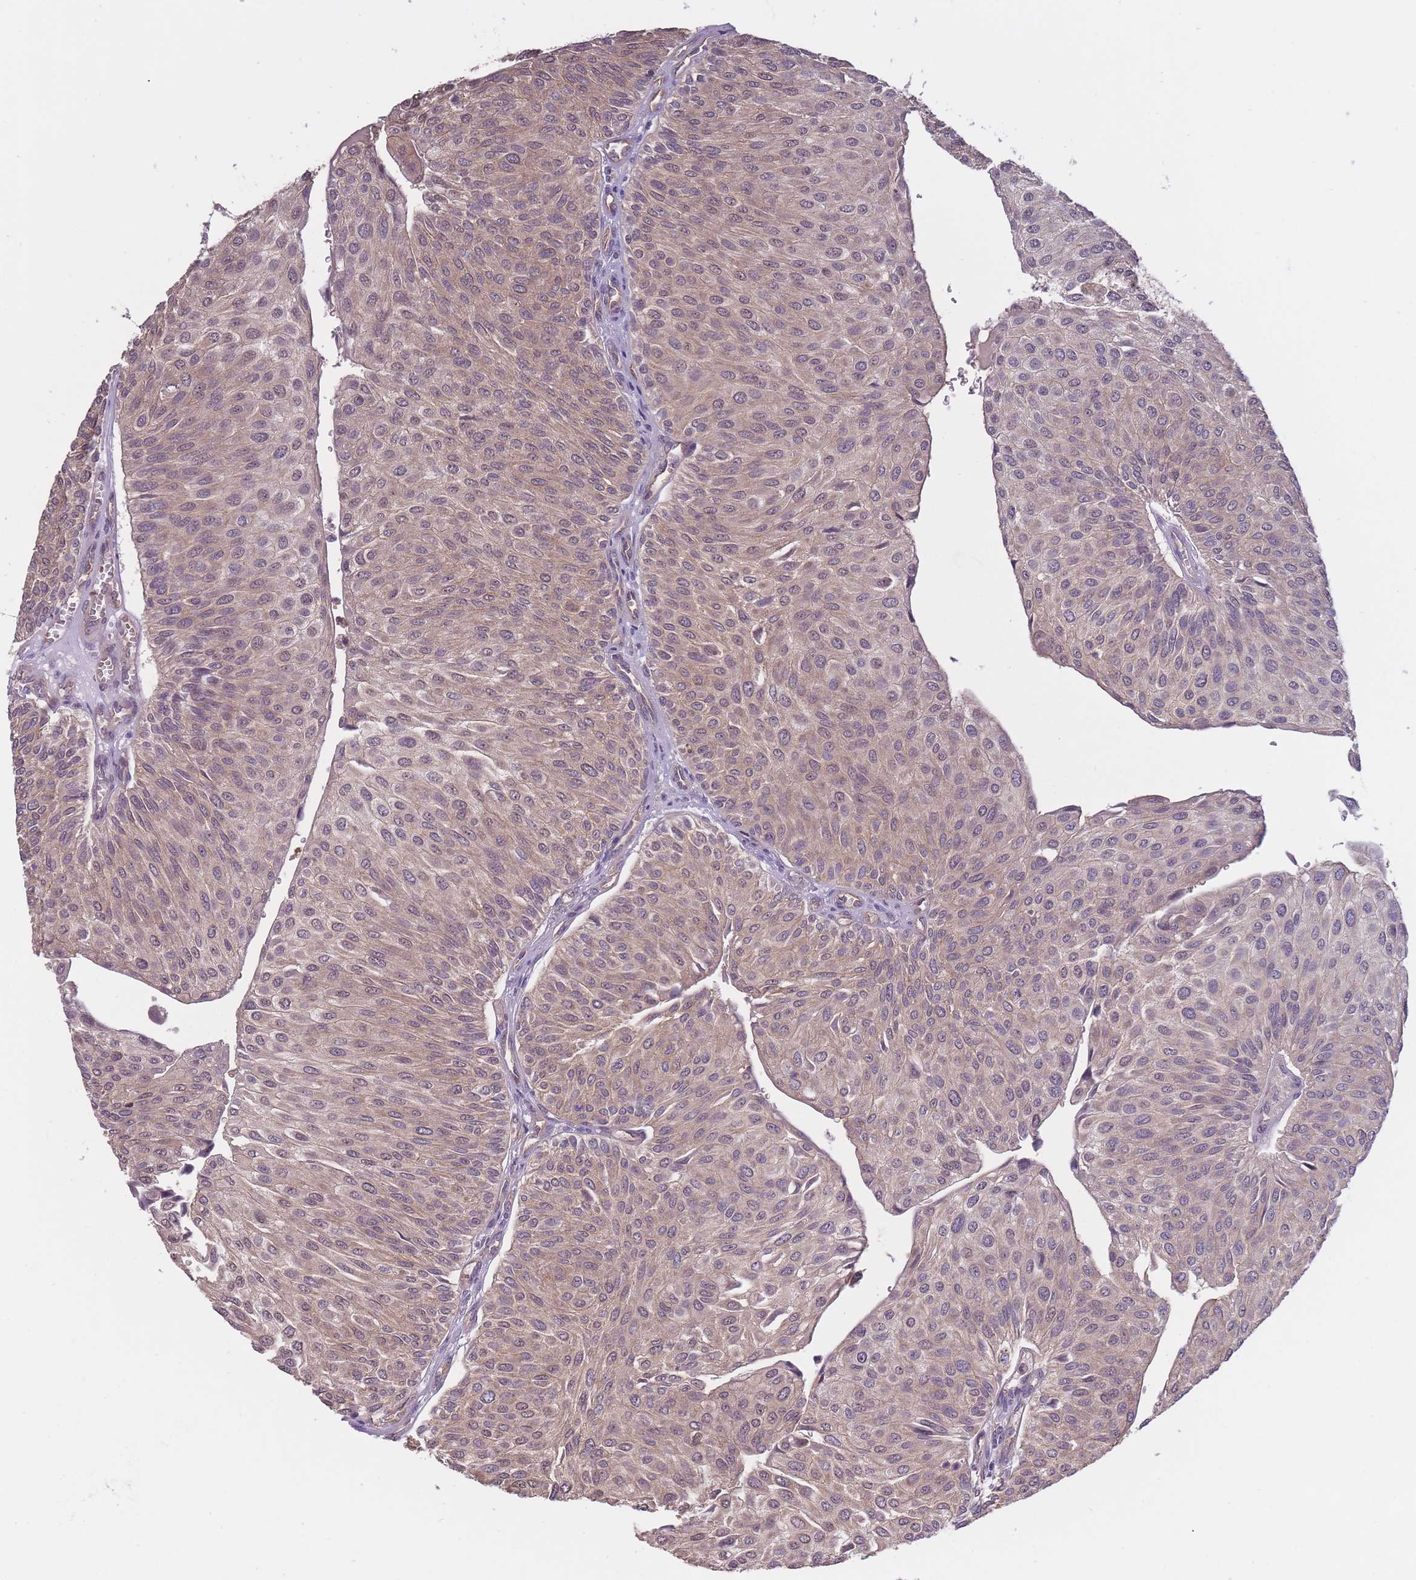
{"staining": {"intensity": "weak", "quantity": ">75%", "location": "cytoplasmic/membranous,nuclear"}, "tissue": "urothelial cancer", "cell_type": "Tumor cells", "image_type": "cancer", "snomed": [{"axis": "morphology", "description": "Urothelial carcinoma, NOS"}, {"axis": "topography", "description": "Urinary bladder"}], "caption": "Protein staining of transitional cell carcinoma tissue displays weak cytoplasmic/membranous and nuclear staining in approximately >75% of tumor cells. (DAB (3,3'-diaminobenzidine) = brown stain, brightfield microscopy at high magnification).", "gene": "KIAA1755", "patient": {"sex": "male", "age": 67}}